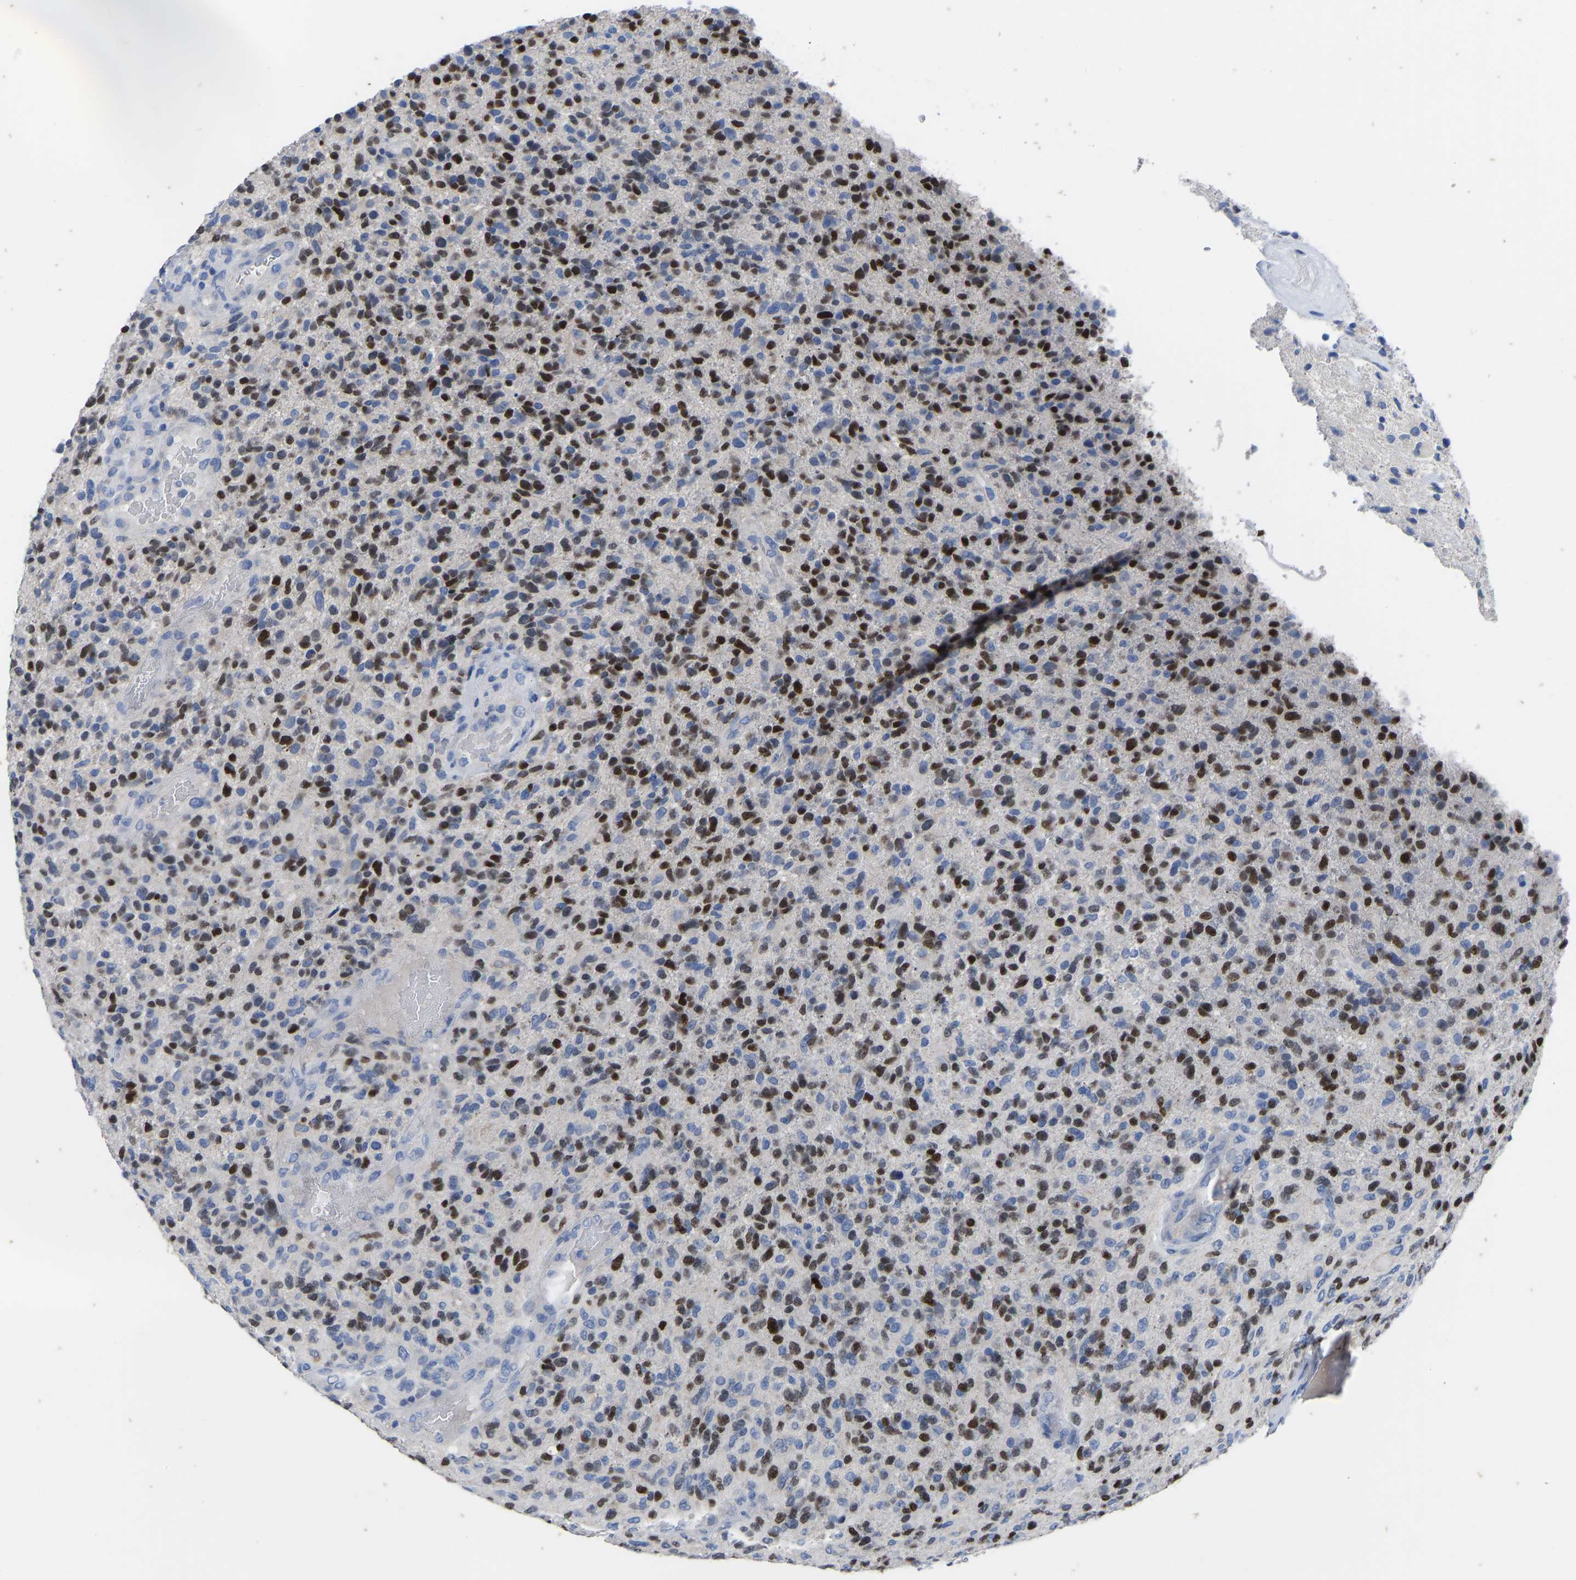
{"staining": {"intensity": "strong", "quantity": ">75%", "location": "nuclear"}, "tissue": "glioma", "cell_type": "Tumor cells", "image_type": "cancer", "snomed": [{"axis": "morphology", "description": "Glioma, malignant, High grade"}, {"axis": "topography", "description": "Brain"}], "caption": "Malignant high-grade glioma was stained to show a protein in brown. There is high levels of strong nuclear expression in about >75% of tumor cells. The staining was performed using DAB (3,3'-diaminobenzidine), with brown indicating positive protein expression. Nuclei are stained blue with hematoxylin.", "gene": "OLIG2", "patient": {"sex": "male", "age": 72}}